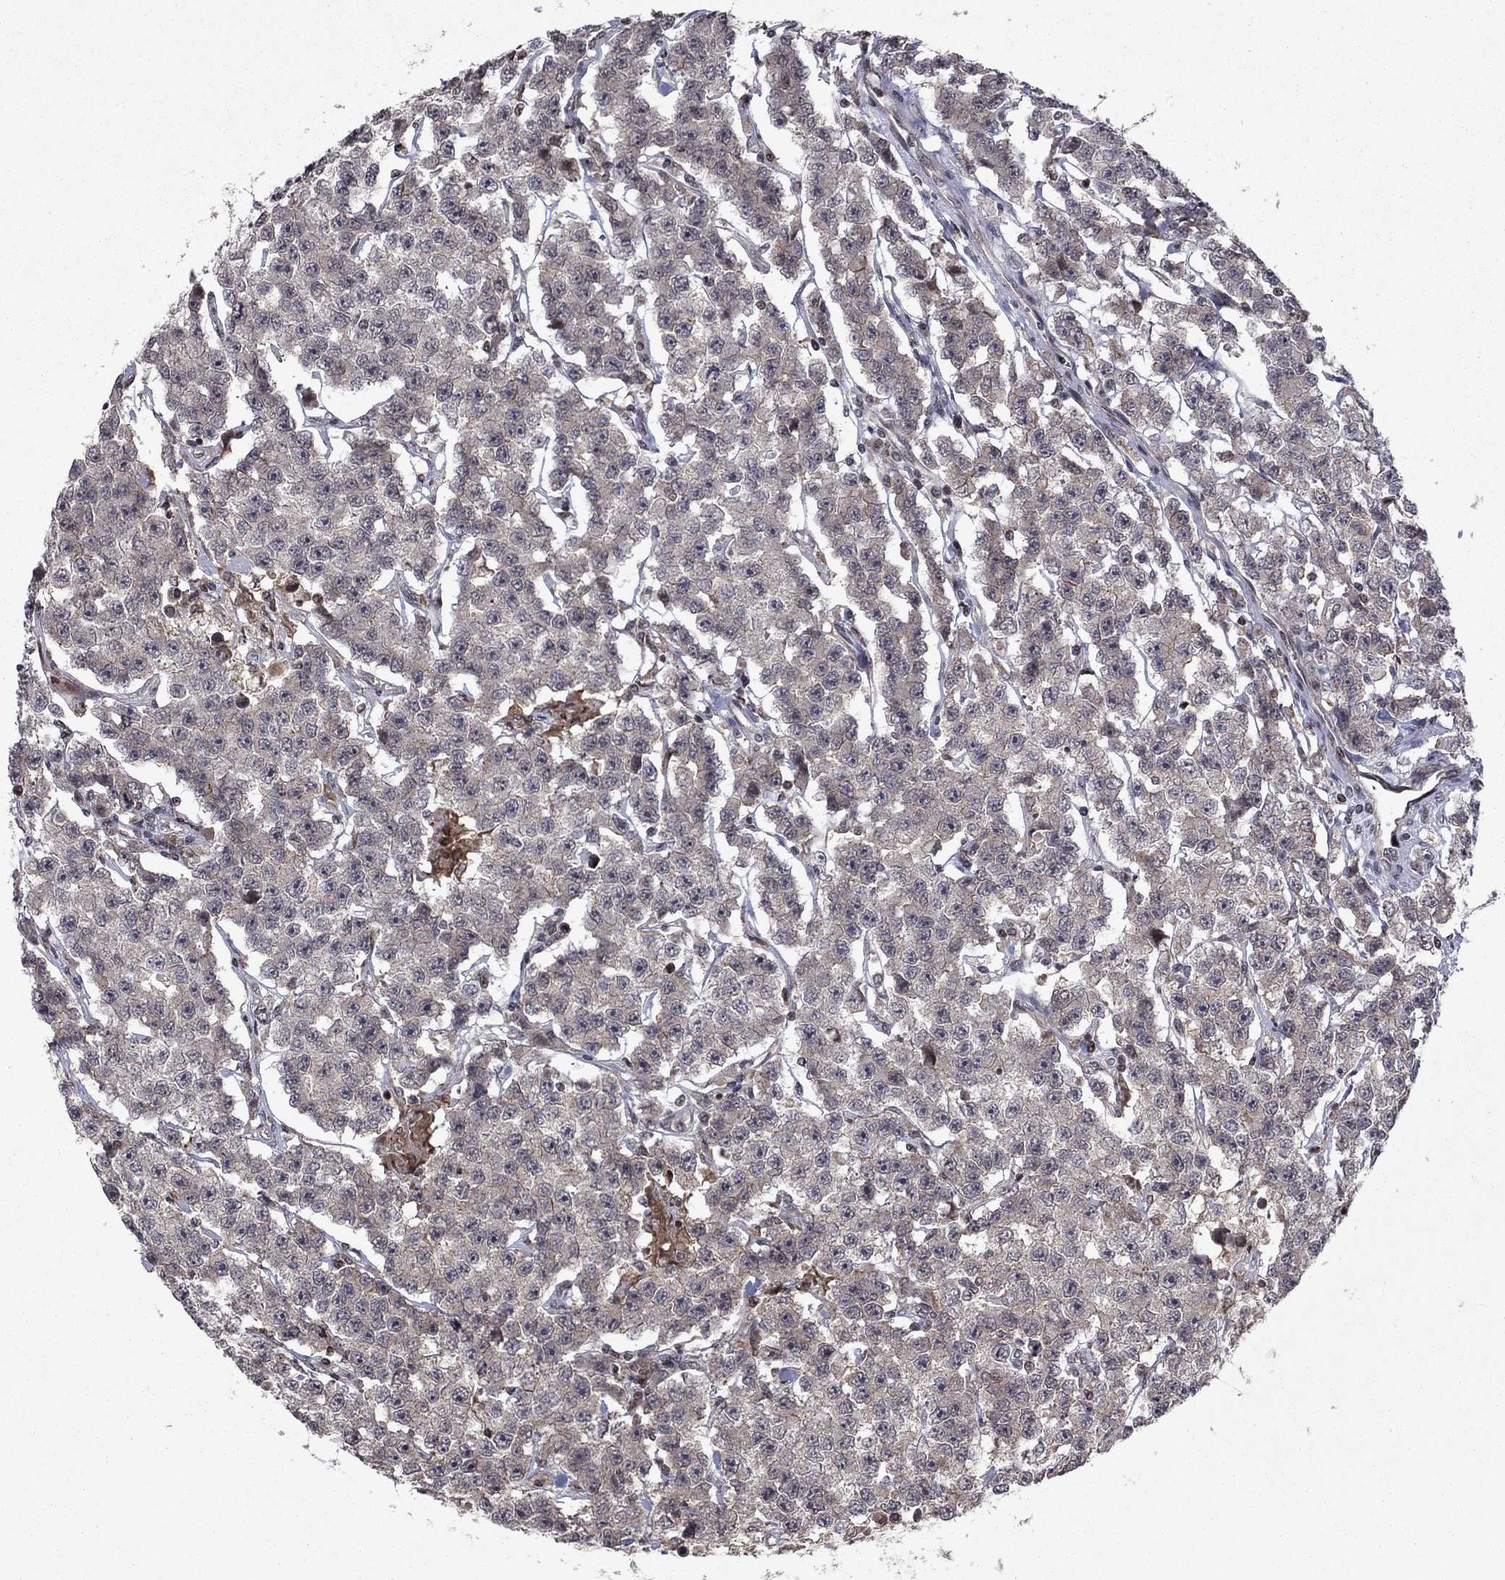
{"staining": {"intensity": "weak", "quantity": "<25%", "location": "cytoplasmic/membranous"}, "tissue": "testis cancer", "cell_type": "Tumor cells", "image_type": "cancer", "snomed": [{"axis": "morphology", "description": "Seminoma, NOS"}, {"axis": "topography", "description": "Testis"}], "caption": "IHC micrograph of neoplastic tissue: human seminoma (testis) stained with DAB demonstrates no significant protein staining in tumor cells.", "gene": "SORBS1", "patient": {"sex": "male", "age": 59}}